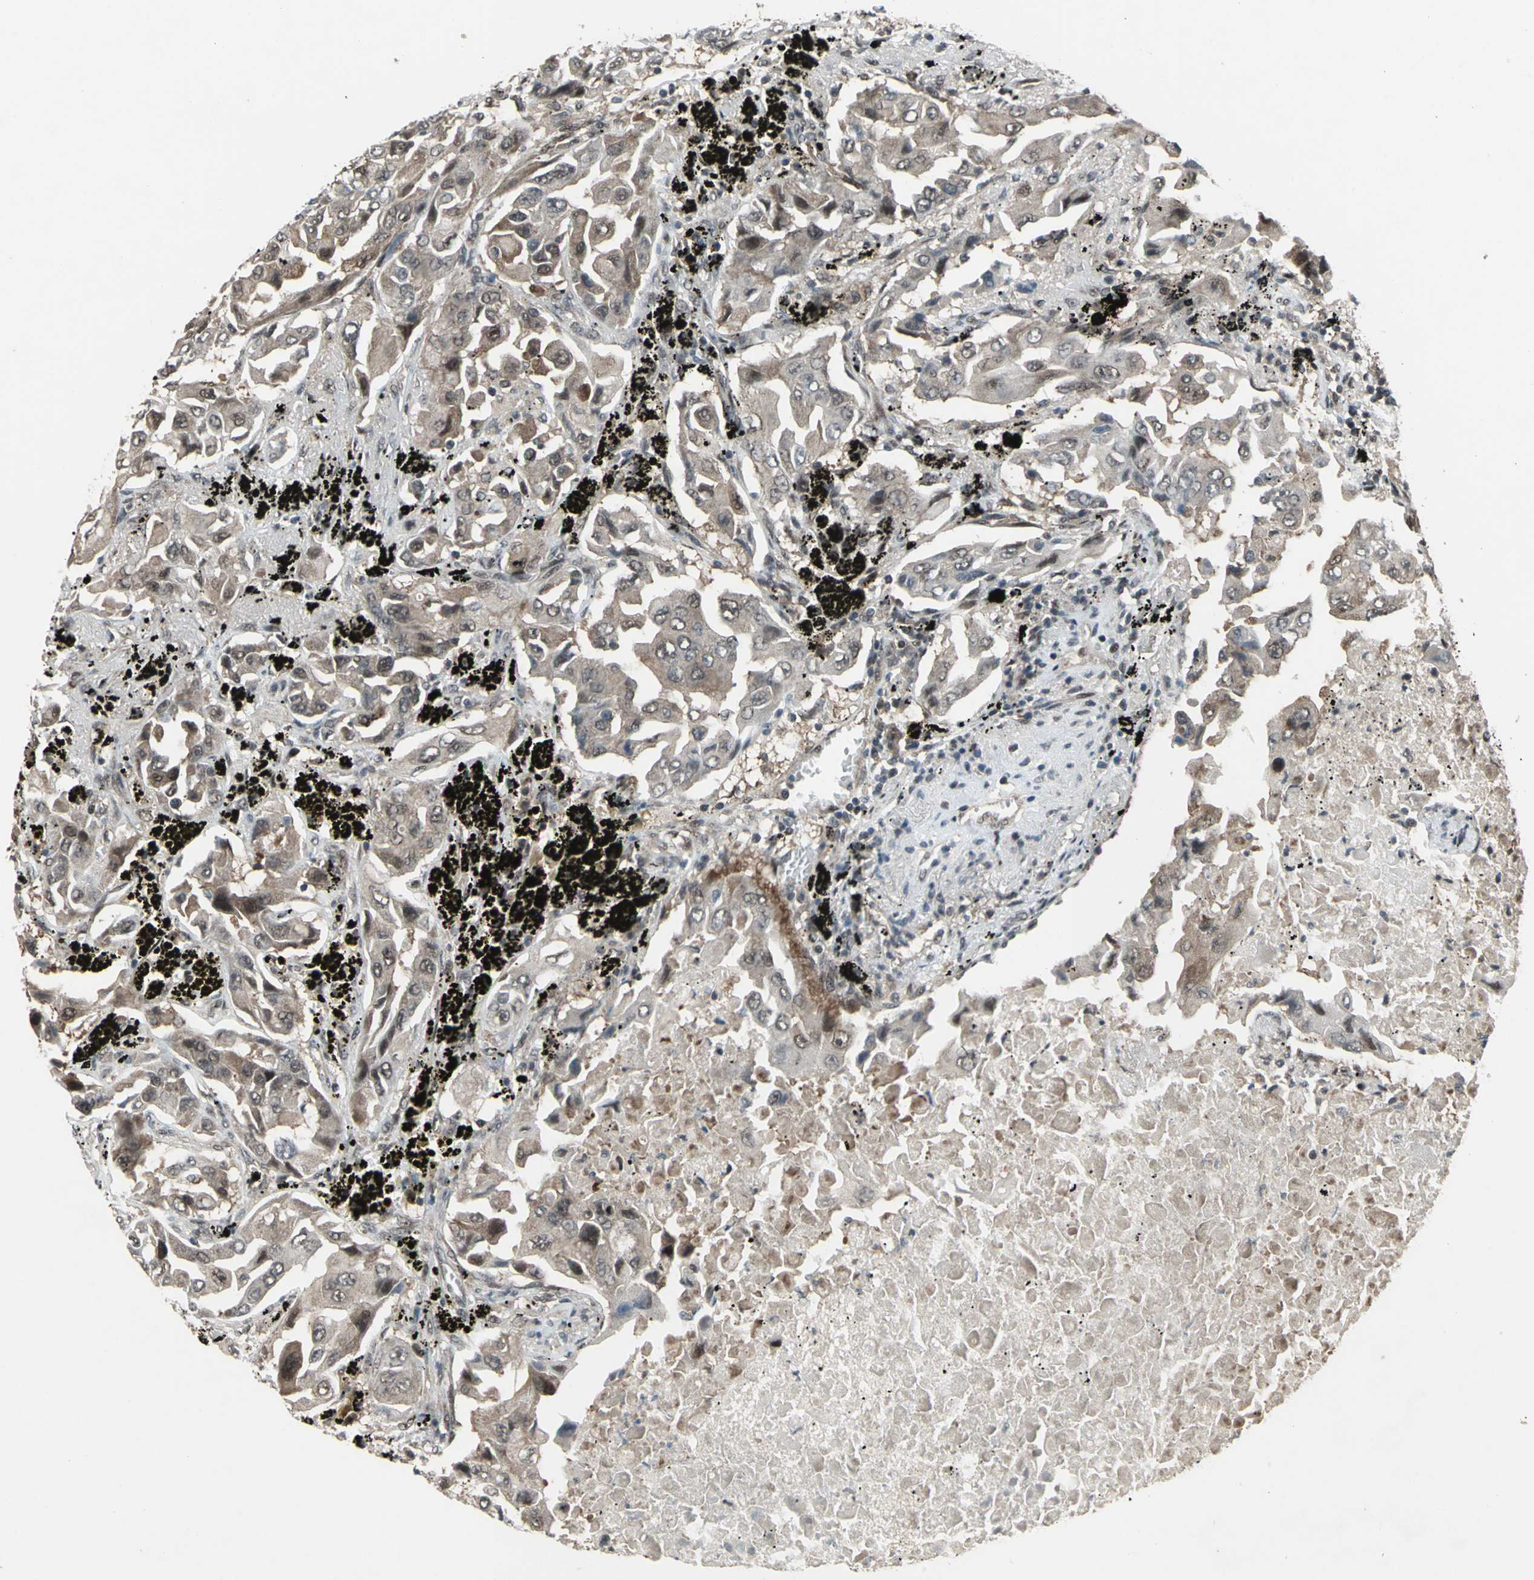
{"staining": {"intensity": "weak", "quantity": ">75%", "location": "cytoplasmic/membranous,nuclear"}, "tissue": "lung cancer", "cell_type": "Tumor cells", "image_type": "cancer", "snomed": [{"axis": "morphology", "description": "Adenocarcinoma, NOS"}, {"axis": "topography", "description": "Lung"}], "caption": "This is a histology image of immunohistochemistry staining of lung cancer (adenocarcinoma), which shows weak expression in the cytoplasmic/membranous and nuclear of tumor cells.", "gene": "COPS5", "patient": {"sex": "female", "age": 65}}